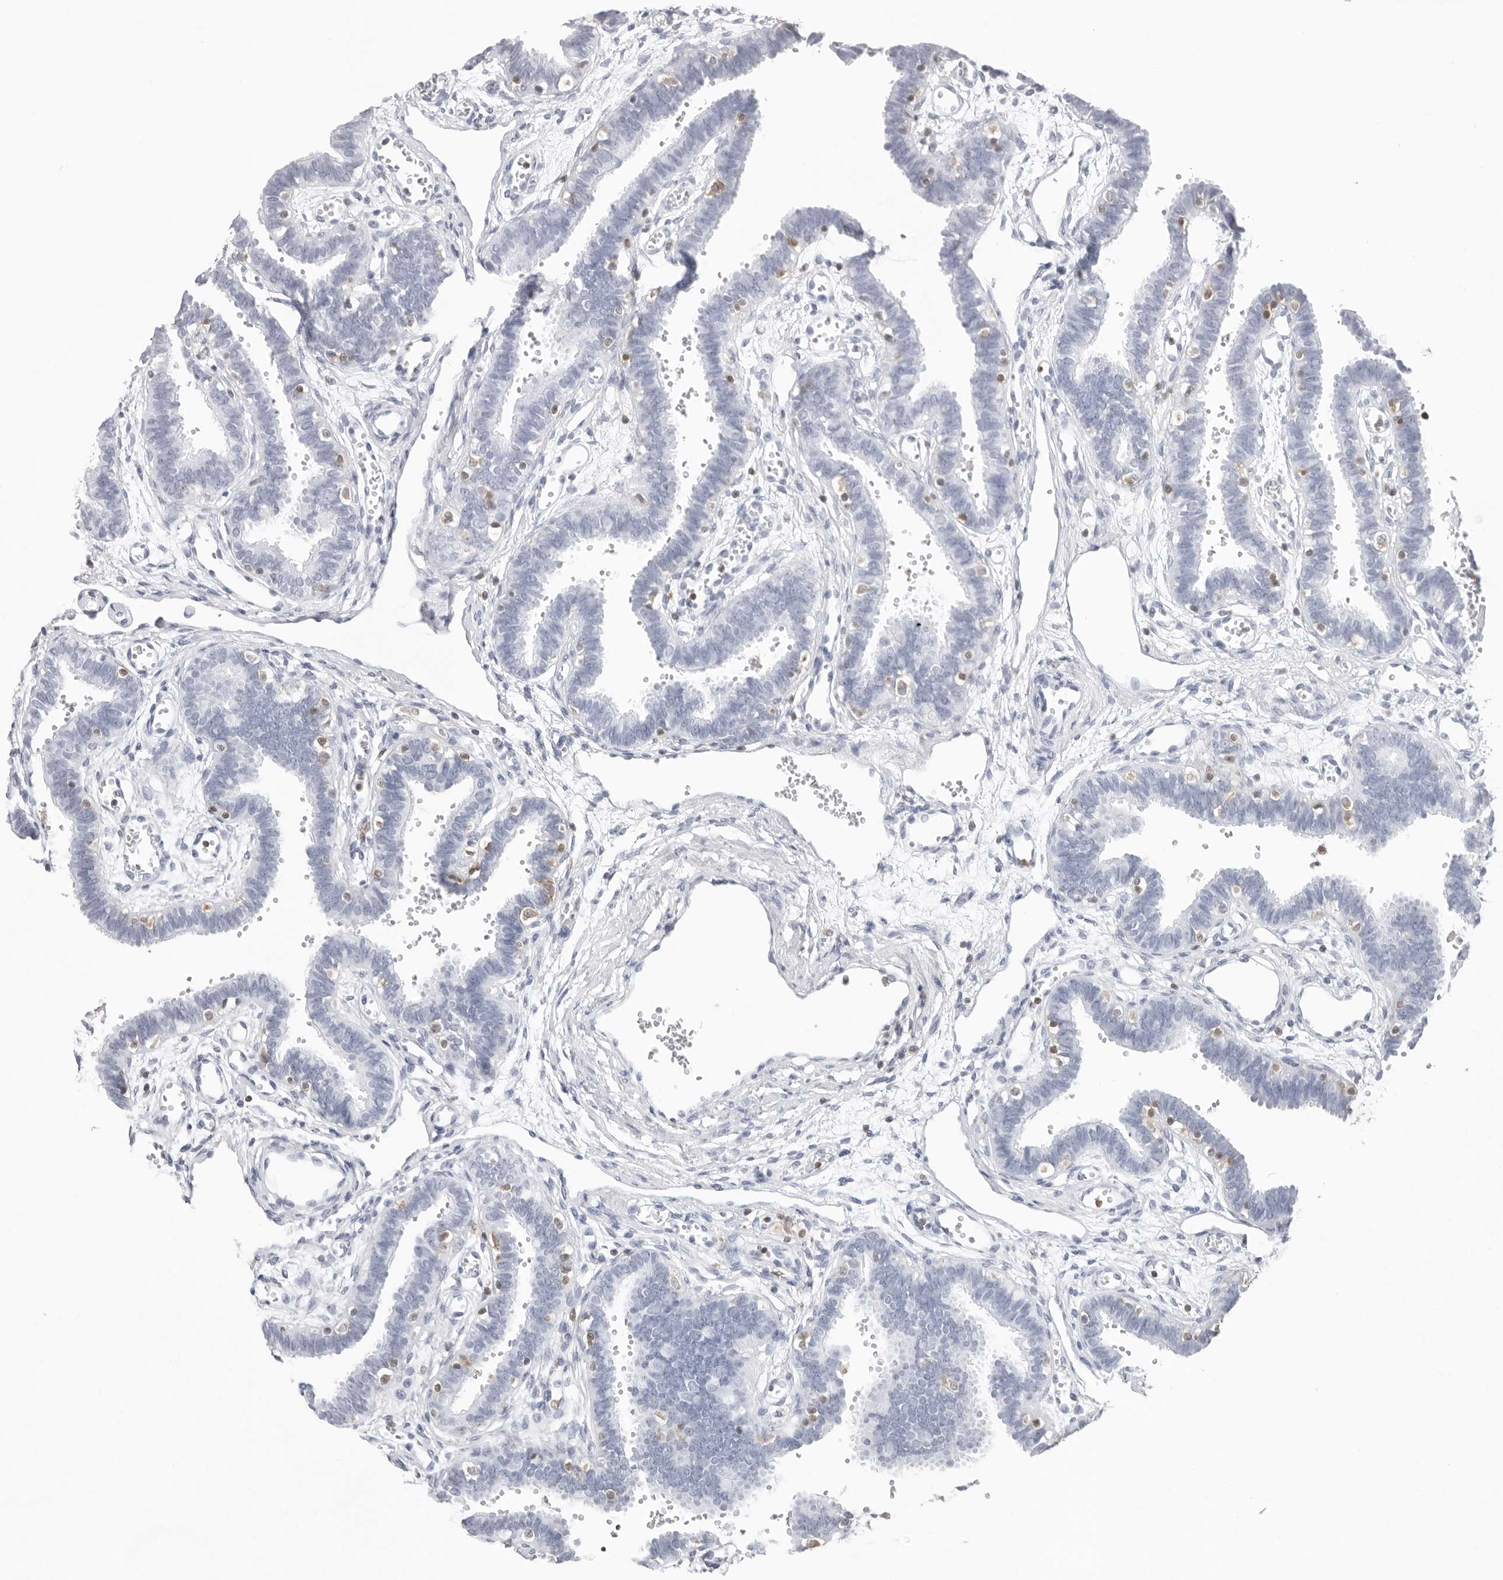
{"staining": {"intensity": "negative", "quantity": "none", "location": "none"}, "tissue": "fallopian tube", "cell_type": "Glandular cells", "image_type": "normal", "snomed": [{"axis": "morphology", "description": "Normal tissue, NOS"}, {"axis": "topography", "description": "Fallopian tube"}, {"axis": "topography", "description": "Placenta"}], "caption": "An immunohistochemistry (IHC) image of benign fallopian tube is shown. There is no staining in glandular cells of fallopian tube.", "gene": "FMNL1", "patient": {"sex": "female", "age": 32}}